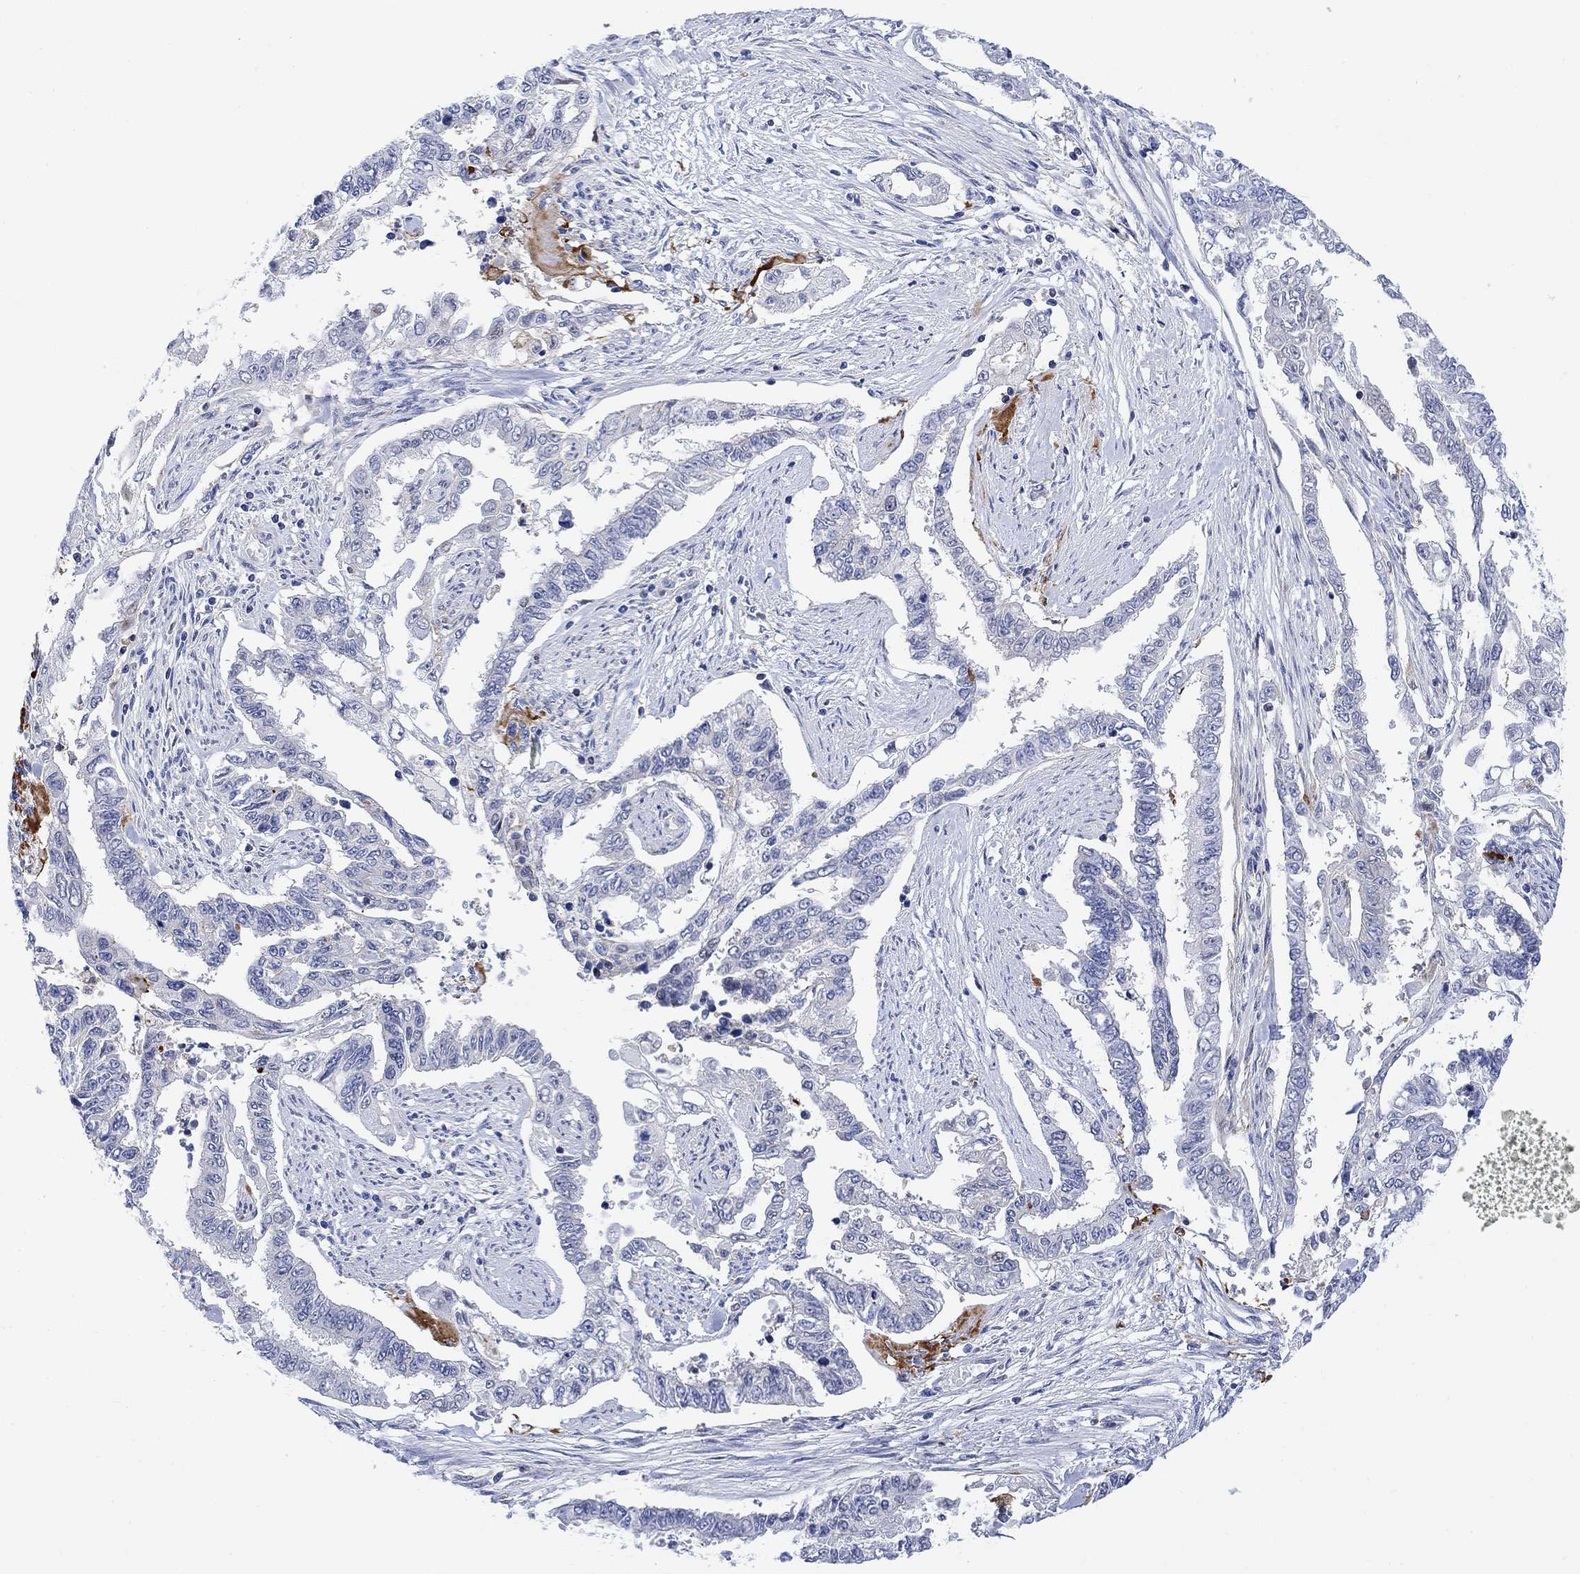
{"staining": {"intensity": "negative", "quantity": "none", "location": "none"}, "tissue": "endometrial cancer", "cell_type": "Tumor cells", "image_type": "cancer", "snomed": [{"axis": "morphology", "description": "Adenocarcinoma, NOS"}, {"axis": "topography", "description": "Uterus"}], "caption": "Human endometrial cancer (adenocarcinoma) stained for a protein using IHC exhibits no positivity in tumor cells.", "gene": "ARSK", "patient": {"sex": "female", "age": 59}}